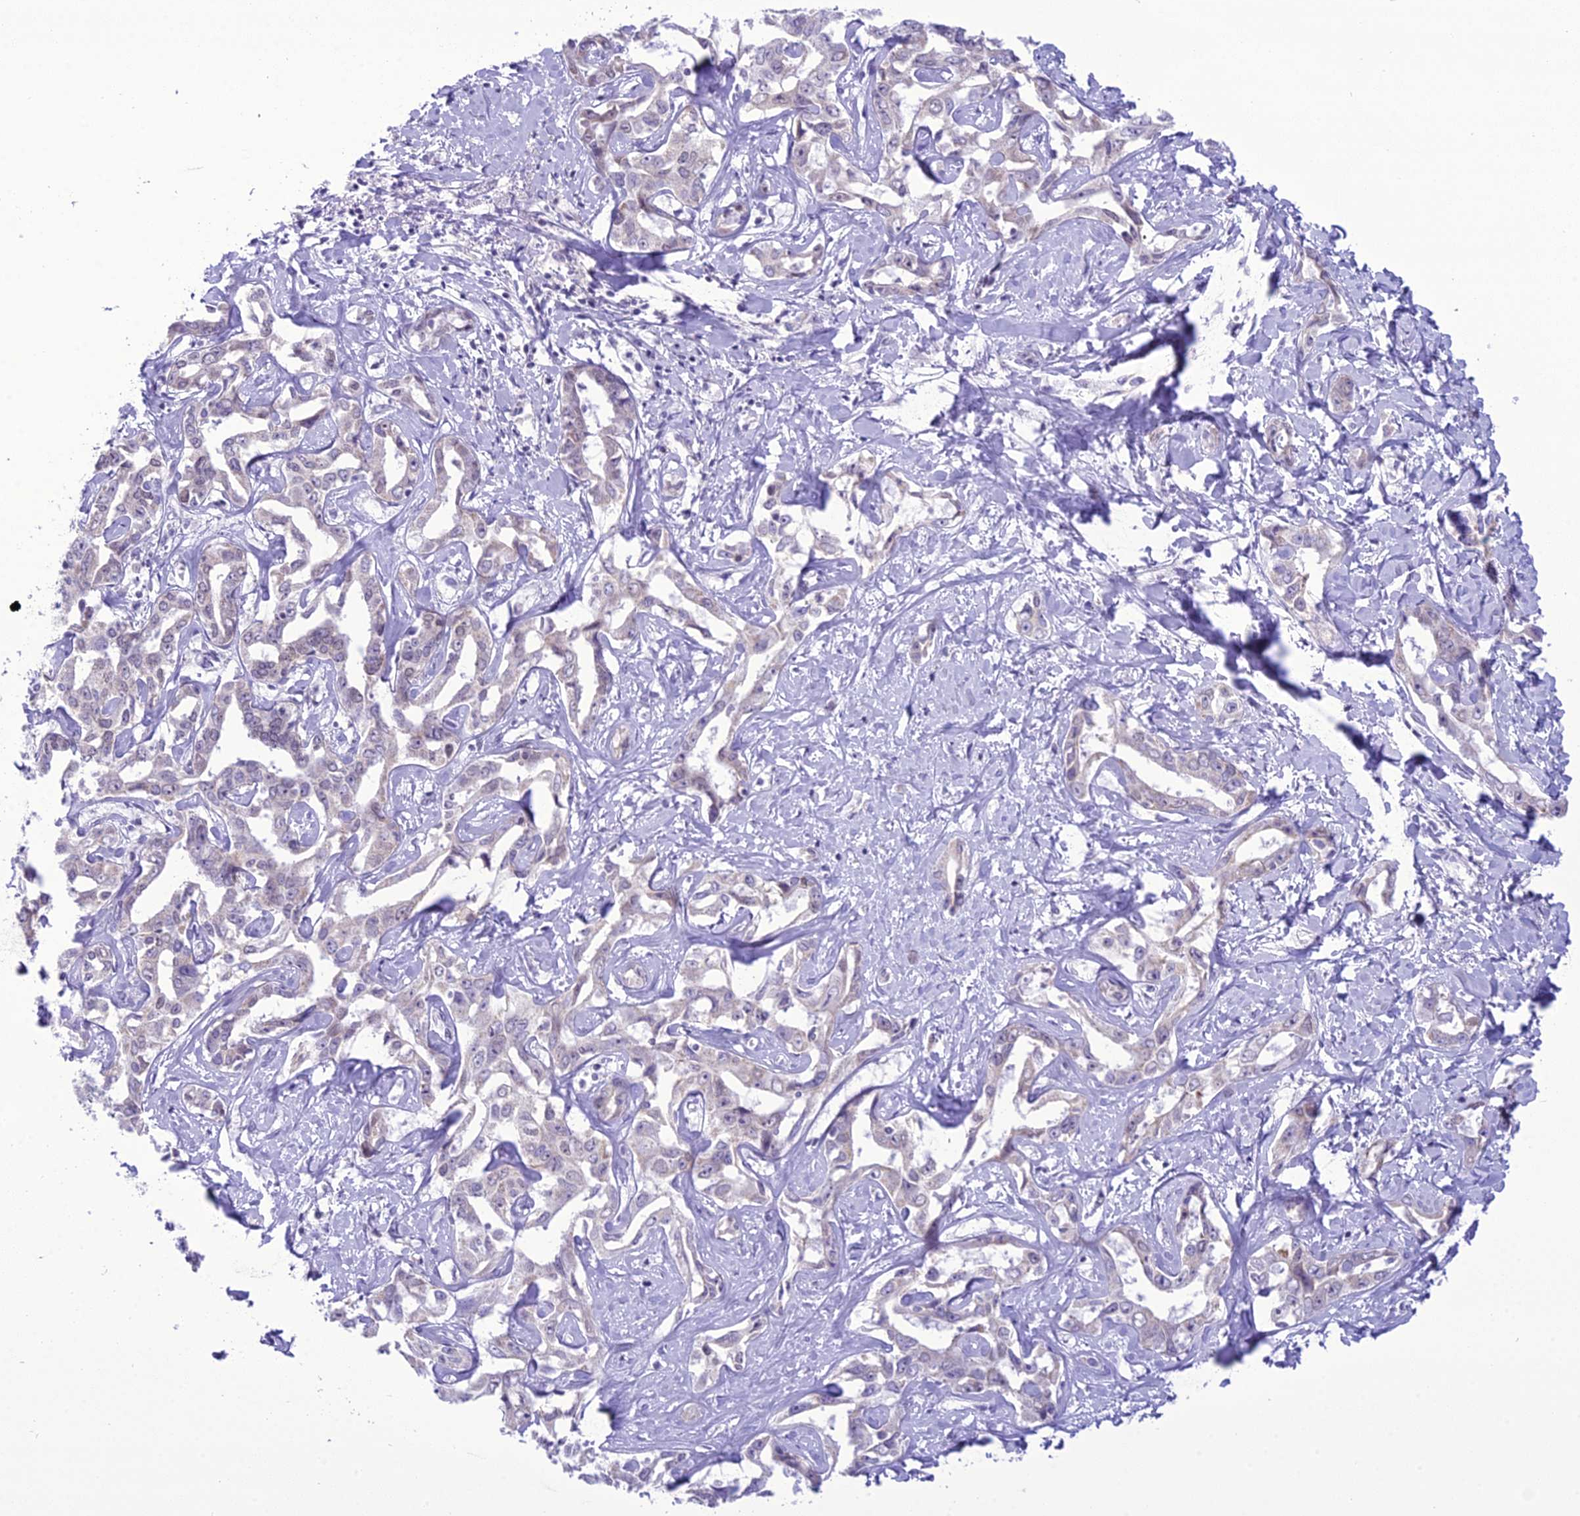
{"staining": {"intensity": "moderate", "quantity": "<25%", "location": "nuclear"}, "tissue": "liver cancer", "cell_type": "Tumor cells", "image_type": "cancer", "snomed": [{"axis": "morphology", "description": "Cholangiocarcinoma"}, {"axis": "topography", "description": "Liver"}], "caption": "An immunohistochemistry (IHC) histopathology image of neoplastic tissue is shown. Protein staining in brown labels moderate nuclear positivity in liver cholangiocarcinoma within tumor cells. Nuclei are stained in blue.", "gene": "B9D2", "patient": {"sex": "male", "age": 59}}